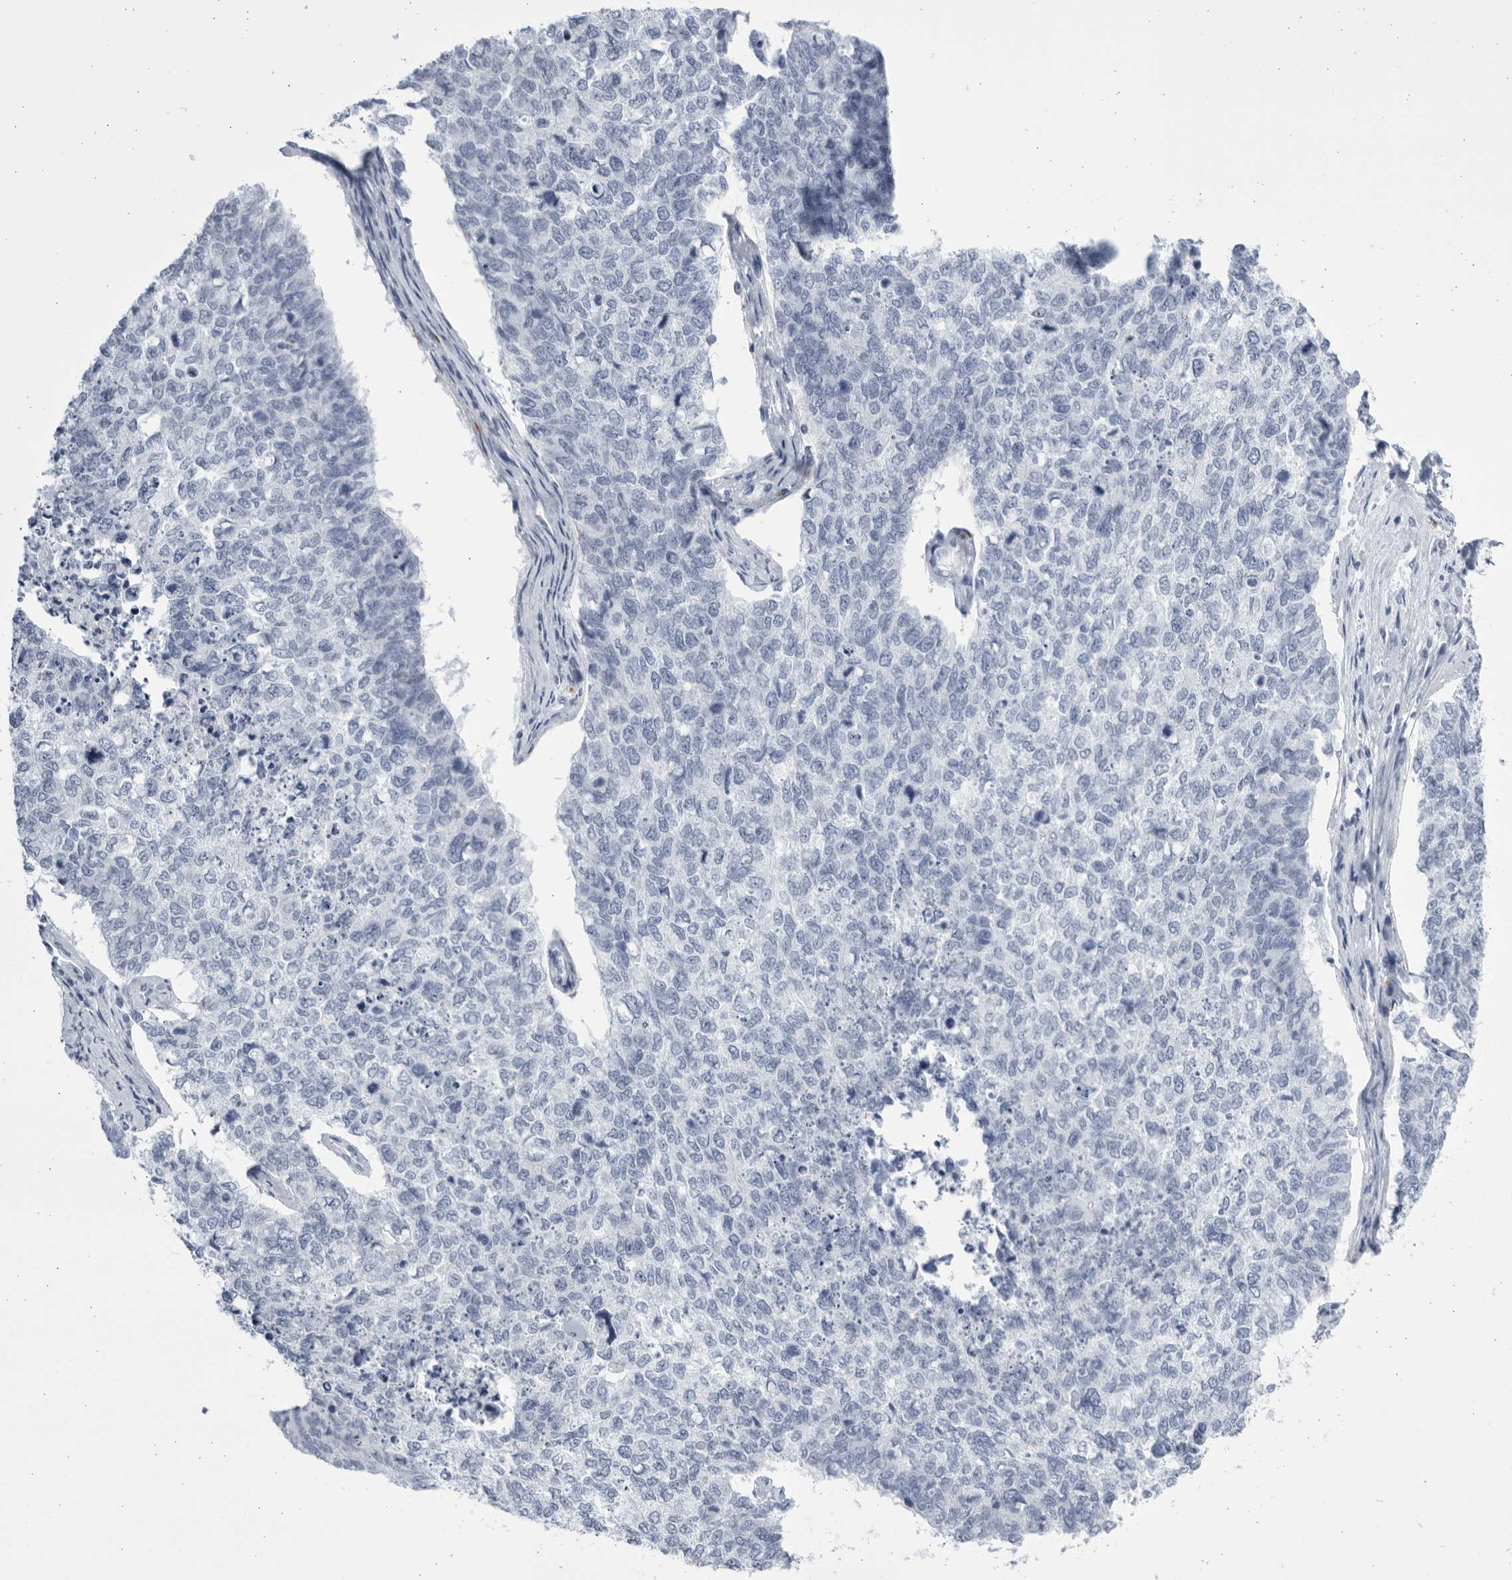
{"staining": {"intensity": "negative", "quantity": "none", "location": "none"}, "tissue": "cervical cancer", "cell_type": "Tumor cells", "image_type": "cancer", "snomed": [{"axis": "morphology", "description": "Squamous cell carcinoma, NOS"}, {"axis": "topography", "description": "Cervix"}], "caption": "The immunohistochemistry (IHC) photomicrograph has no significant positivity in tumor cells of cervical cancer tissue.", "gene": "CCDC181", "patient": {"sex": "female", "age": 63}}